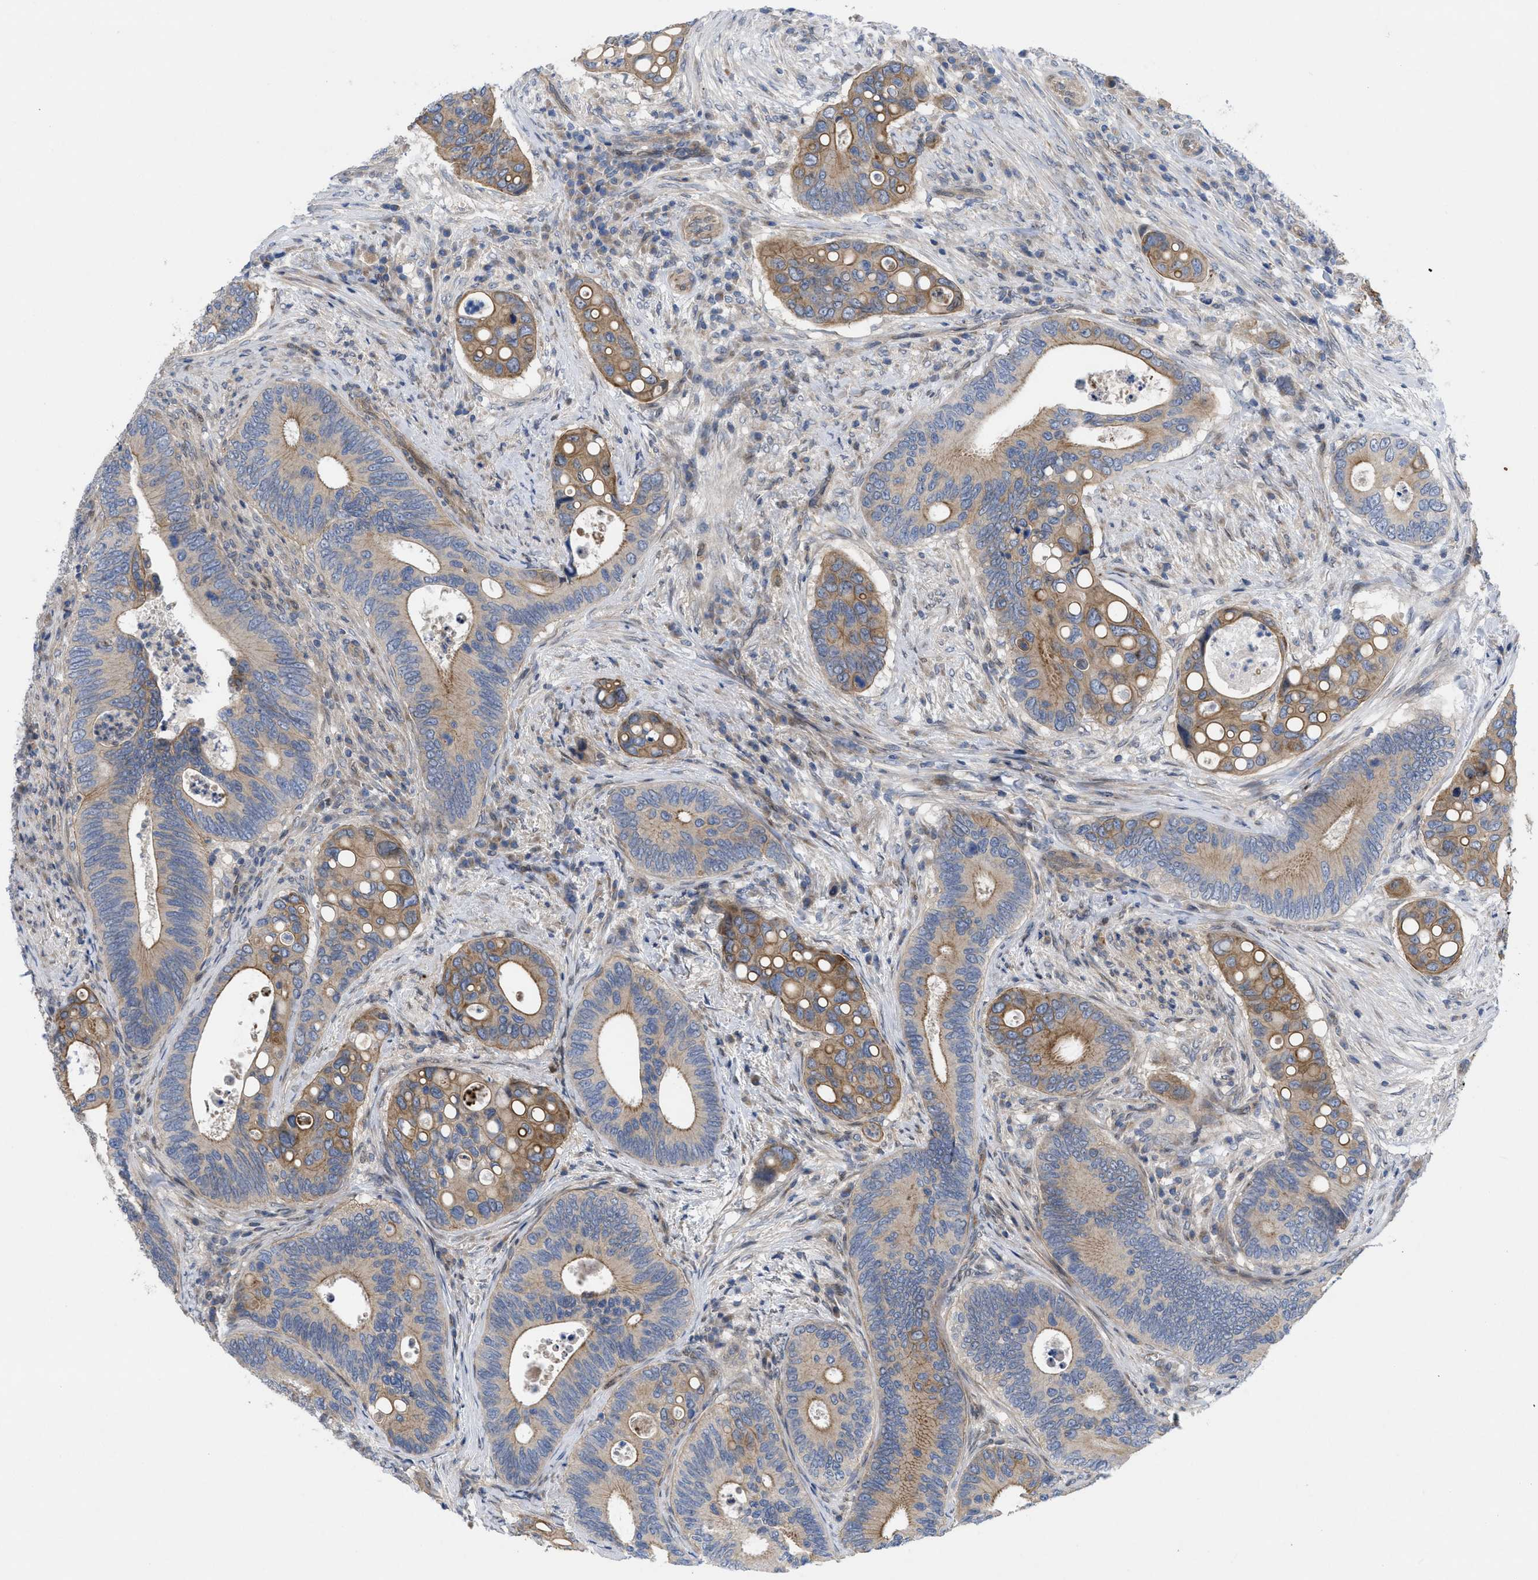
{"staining": {"intensity": "moderate", "quantity": ">75%", "location": "cytoplasmic/membranous"}, "tissue": "colorectal cancer", "cell_type": "Tumor cells", "image_type": "cancer", "snomed": [{"axis": "morphology", "description": "Inflammation, NOS"}, {"axis": "morphology", "description": "Adenocarcinoma, NOS"}, {"axis": "topography", "description": "Colon"}], "caption": "Colorectal cancer (adenocarcinoma) stained with DAB immunohistochemistry (IHC) displays medium levels of moderate cytoplasmic/membranous expression in approximately >75% of tumor cells.", "gene": "NDEL1", "patient": {"sex": "male", "age": 72}}